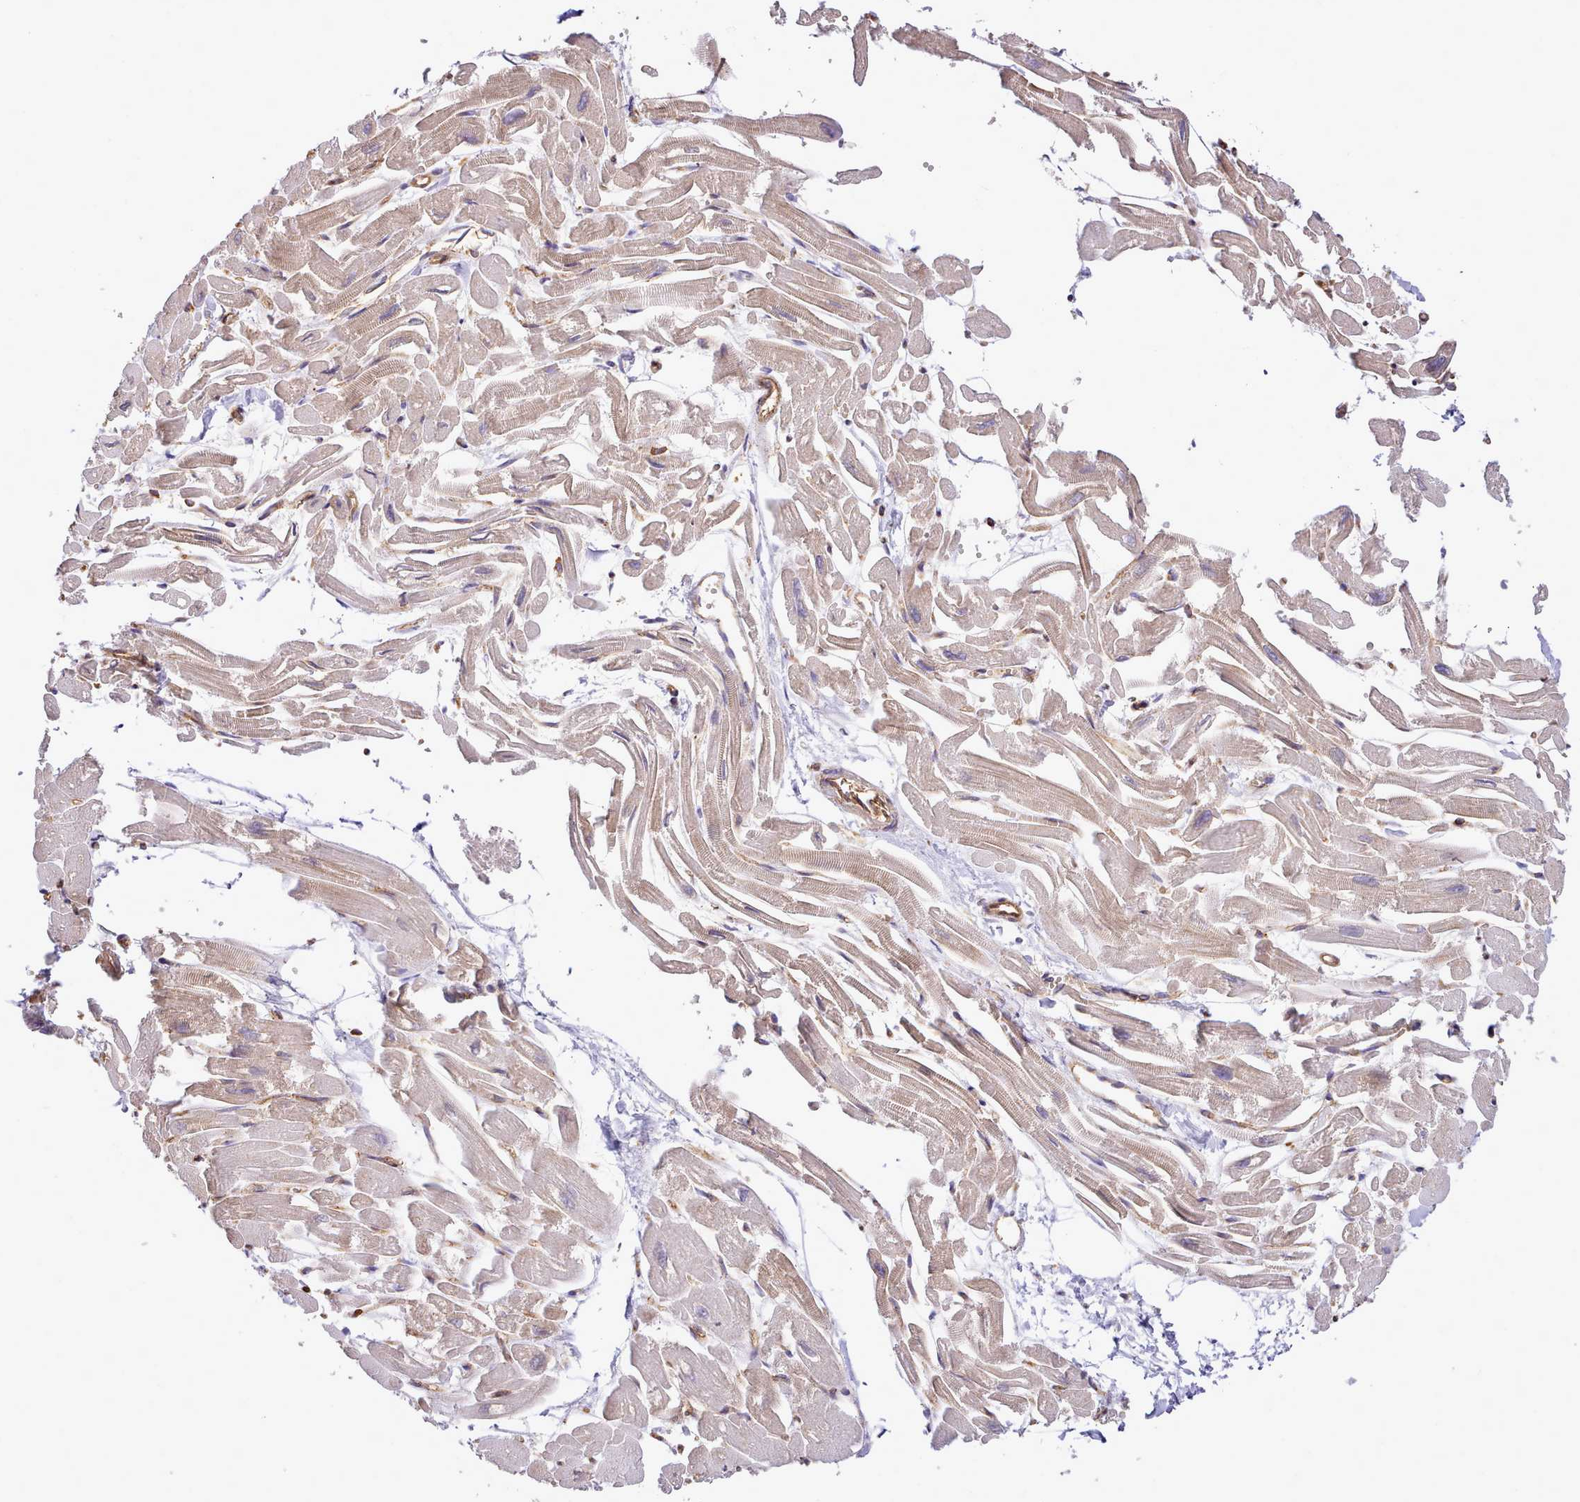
{"staining": {"intensity": "moderate", "quantity": "25%-75%", "location": "cytoplasmic/membranous"}, "tissue": "heart muscle", "cell_type": "Cardiomyocytes", "image_type": "normal", "snomed": [{"axis": "morphology", "description": "Normal tissue, NOS"}, {"axis": "topography", "description": "Heart"}], "caption": "Moderate cytoplasmic/membranous positivity is present in approximately 25%-75% of cardiomyocytes in benign heart muscle. (DAB IHC, brown staining for protein, blue staining for nuclei).", "gene": "CAPZA1", "patient": {"sex": "male", "age": 54}}